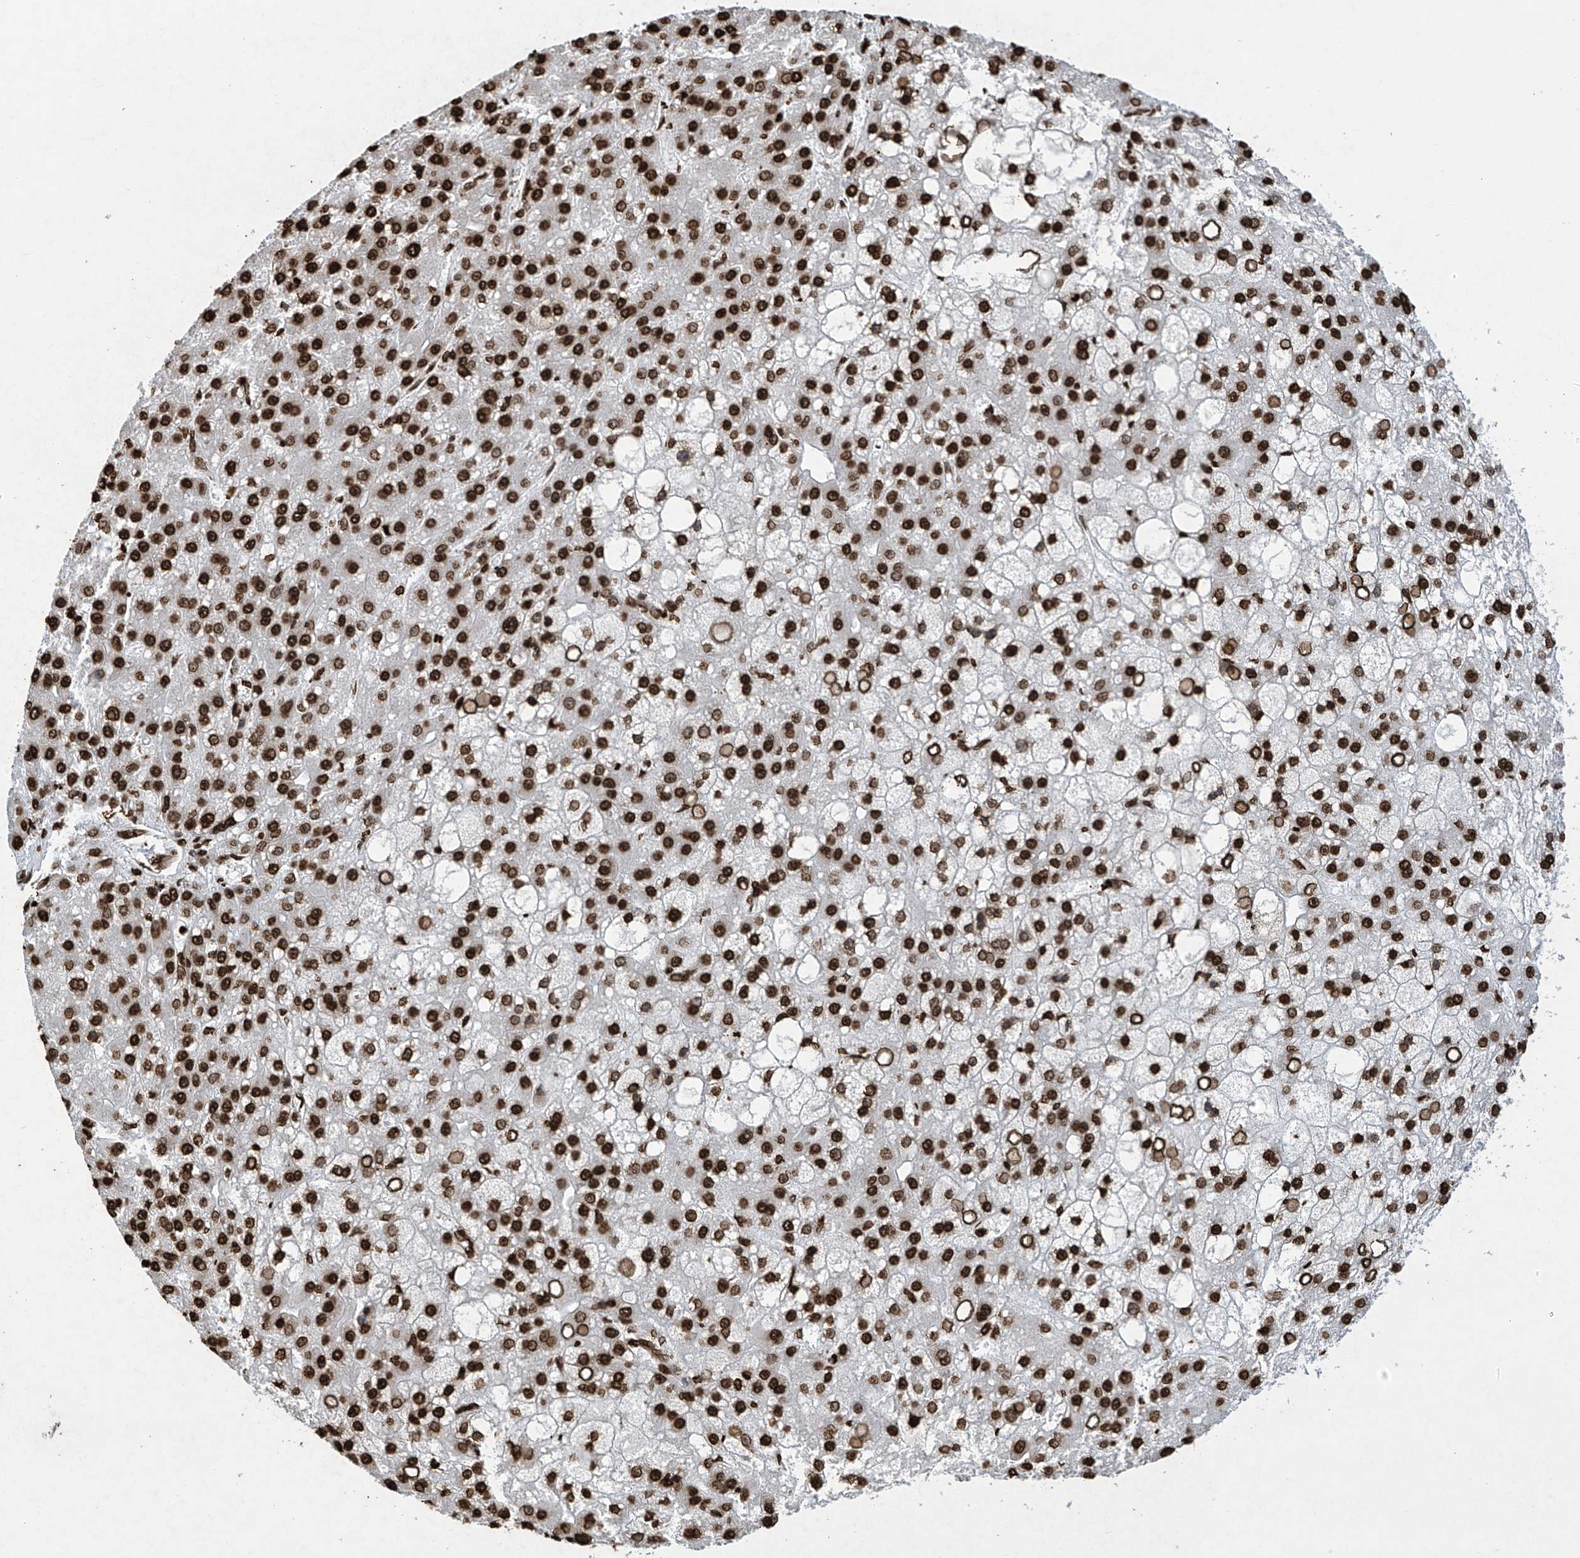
{"staining": {"intensity": "strong", "quantity": ">75%", "location": "nuclear"}, "tissue": "liver cancer", "cell_type": "Tumor cells", "image_type": "cancer", "snomed": [{"axis": "morphology", "description": "Carcinoma, Hepatocellular, NOS"}, {"axis": "topography", "description": "Liver"}], "caption": "About >75% of tumor cells in hepatocellular carcinoma (liver) exhibit strong nuclear protein expression as visualized by brown immunohistochemical staining.", "gene": "H3-3A", "patient": {"sex": "male", "age": 67}}